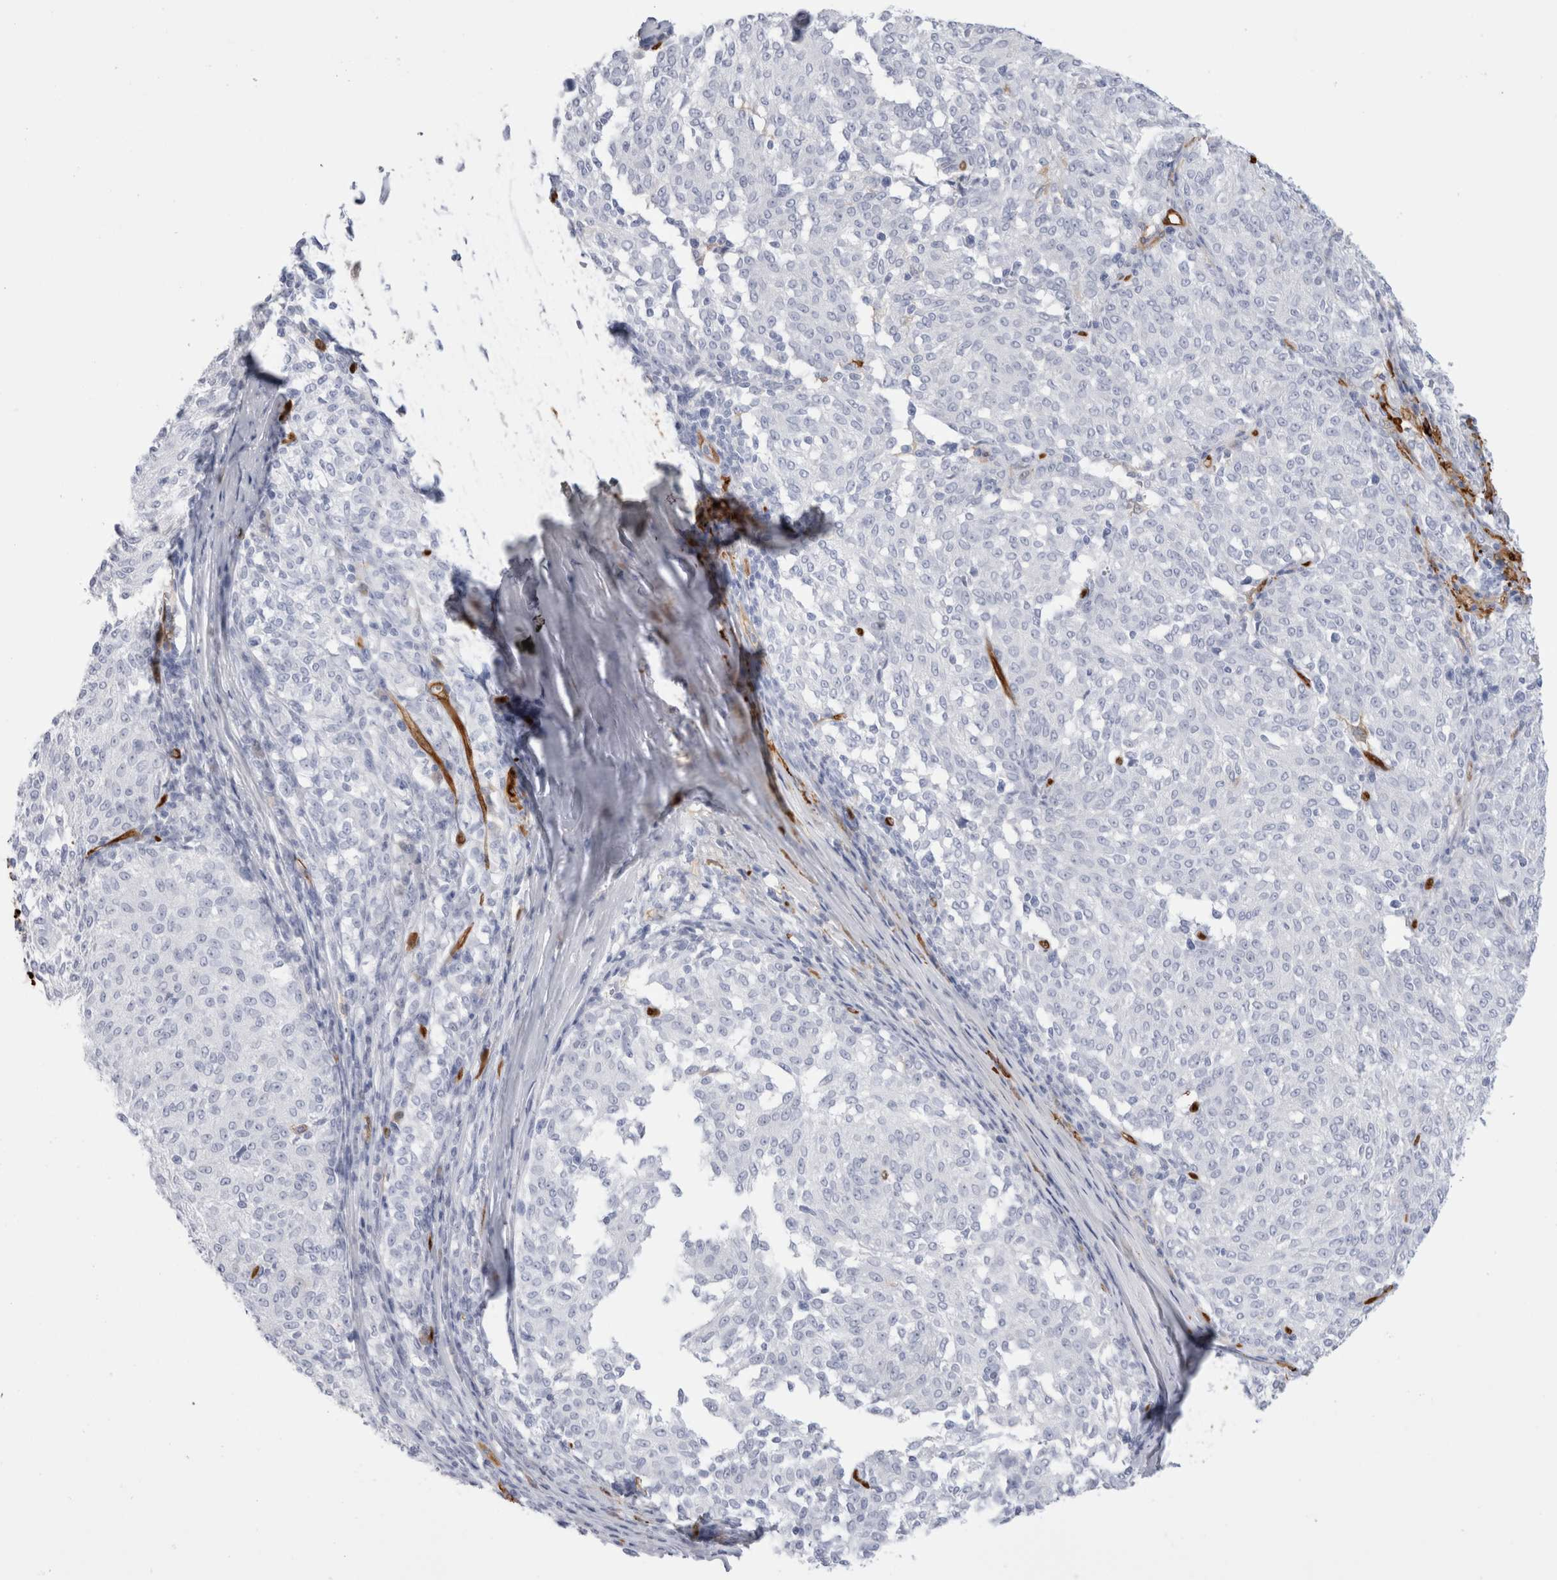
{"staining": {"intensity": "negative", "quantity": "none", "location": "none"}, "tissue": "melanoma", "cell_type": "Tumor cells", "image_type": "cancer", "snomed": [{"axis": "morphology", "description": "Malignant melanoma, NOS"}, {"axis": "topography", "description": "Skin"}], "caption": "Melanoma was stained to show a protein in brown. There is no significant staining in tumor cells.", "gene": "NAPEPLD", "patient": {"sex": "female", "age": 72}}